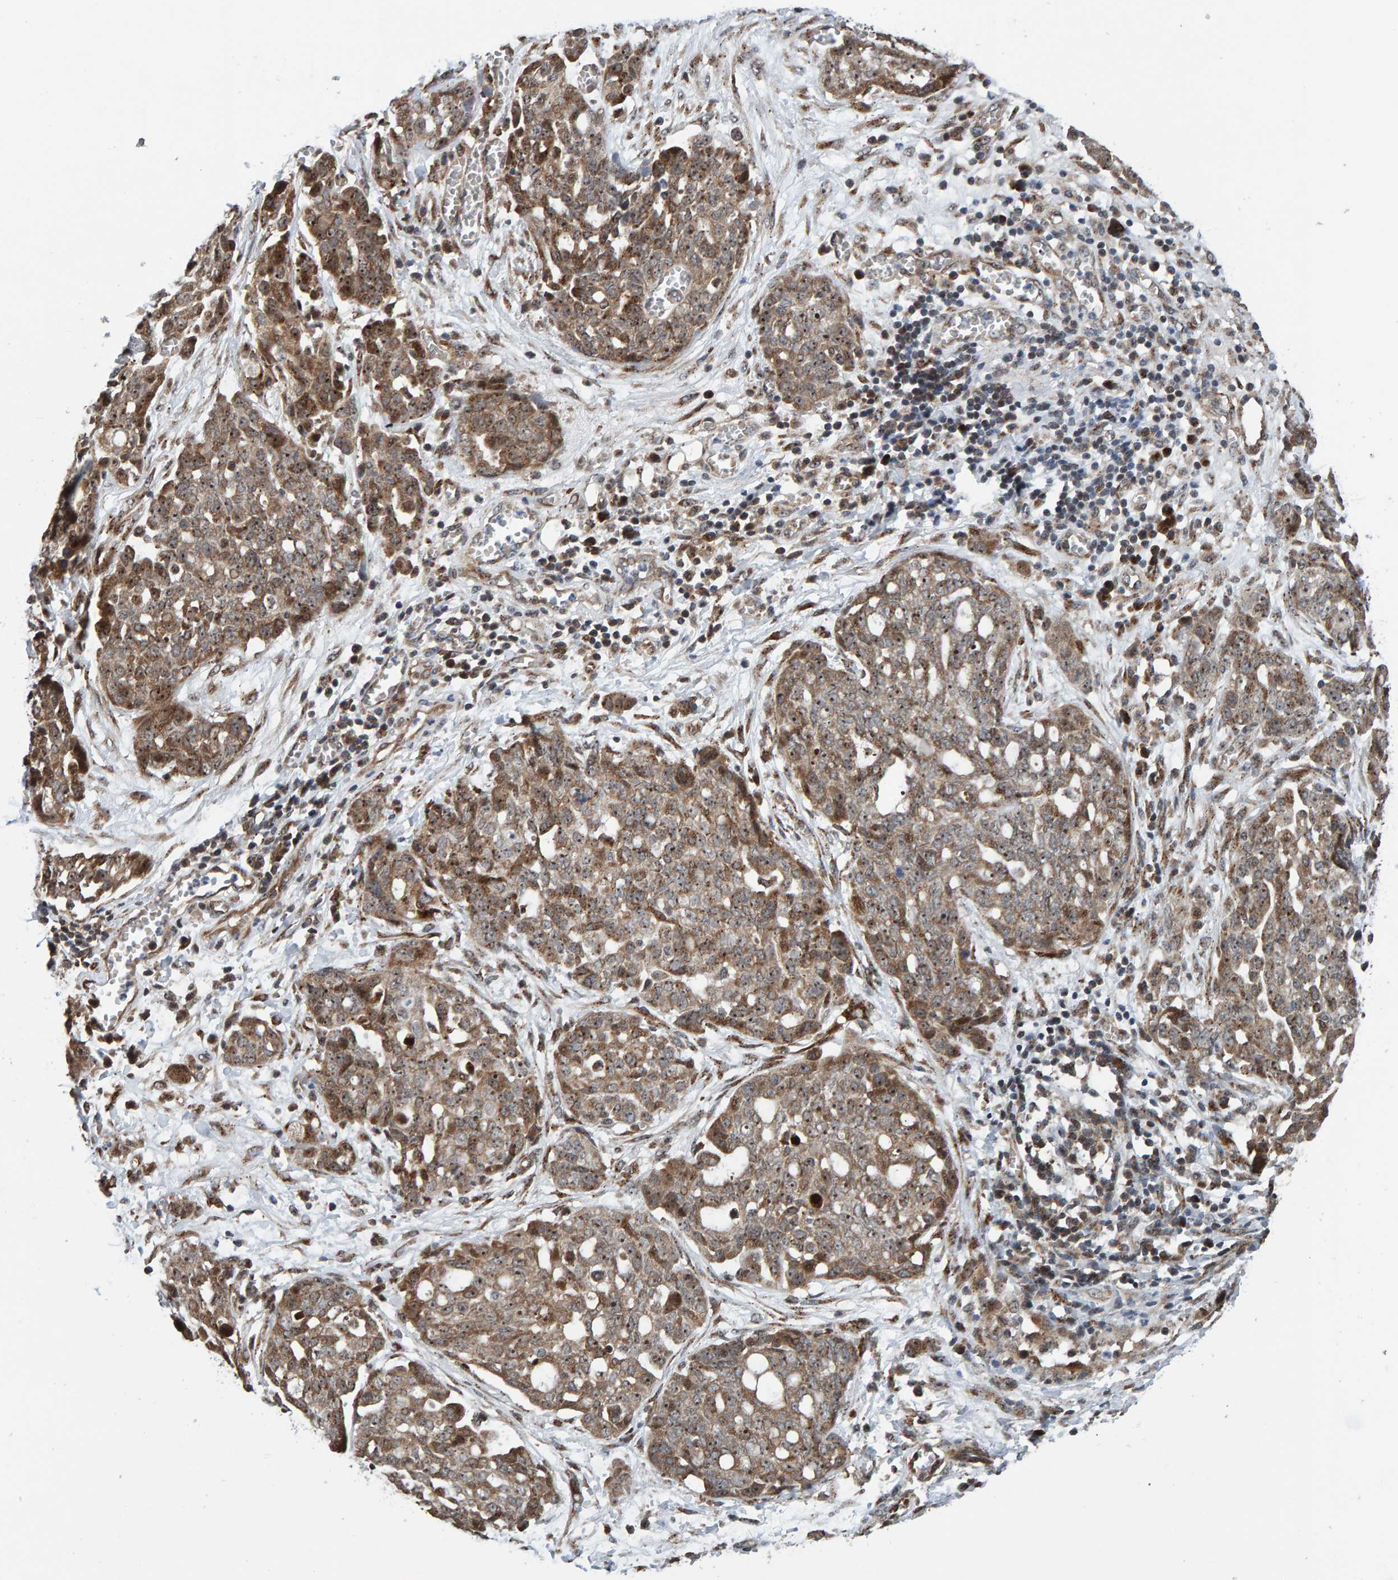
{"staining": {"intensity": "moderate", "quantity": ">75%", "location": "cytoplasmic/membranous,nuclear"}, "tissue": "ovarian cancer", "cell_type": "Tumor cells", "image_type": "cancer", "snomed": [{"axis": "morphology", "description": "Cystadenocarcinoma, serous, NOS"}, {"axis": "topography", "description": "Soft tissue"}, {"axis": "topography", "description": "Ovary"}], "caption": "This image displays immunohistochemistry (IHC) staining of human ovarian cancer (serous cystadenocarcinoma), with medium moderate cytoplasmic/membranous and nuclear expression in approximately >75% of tumor cells.", "gene": "CCDC25", "patient": {"sex": "female", "age": 57}}